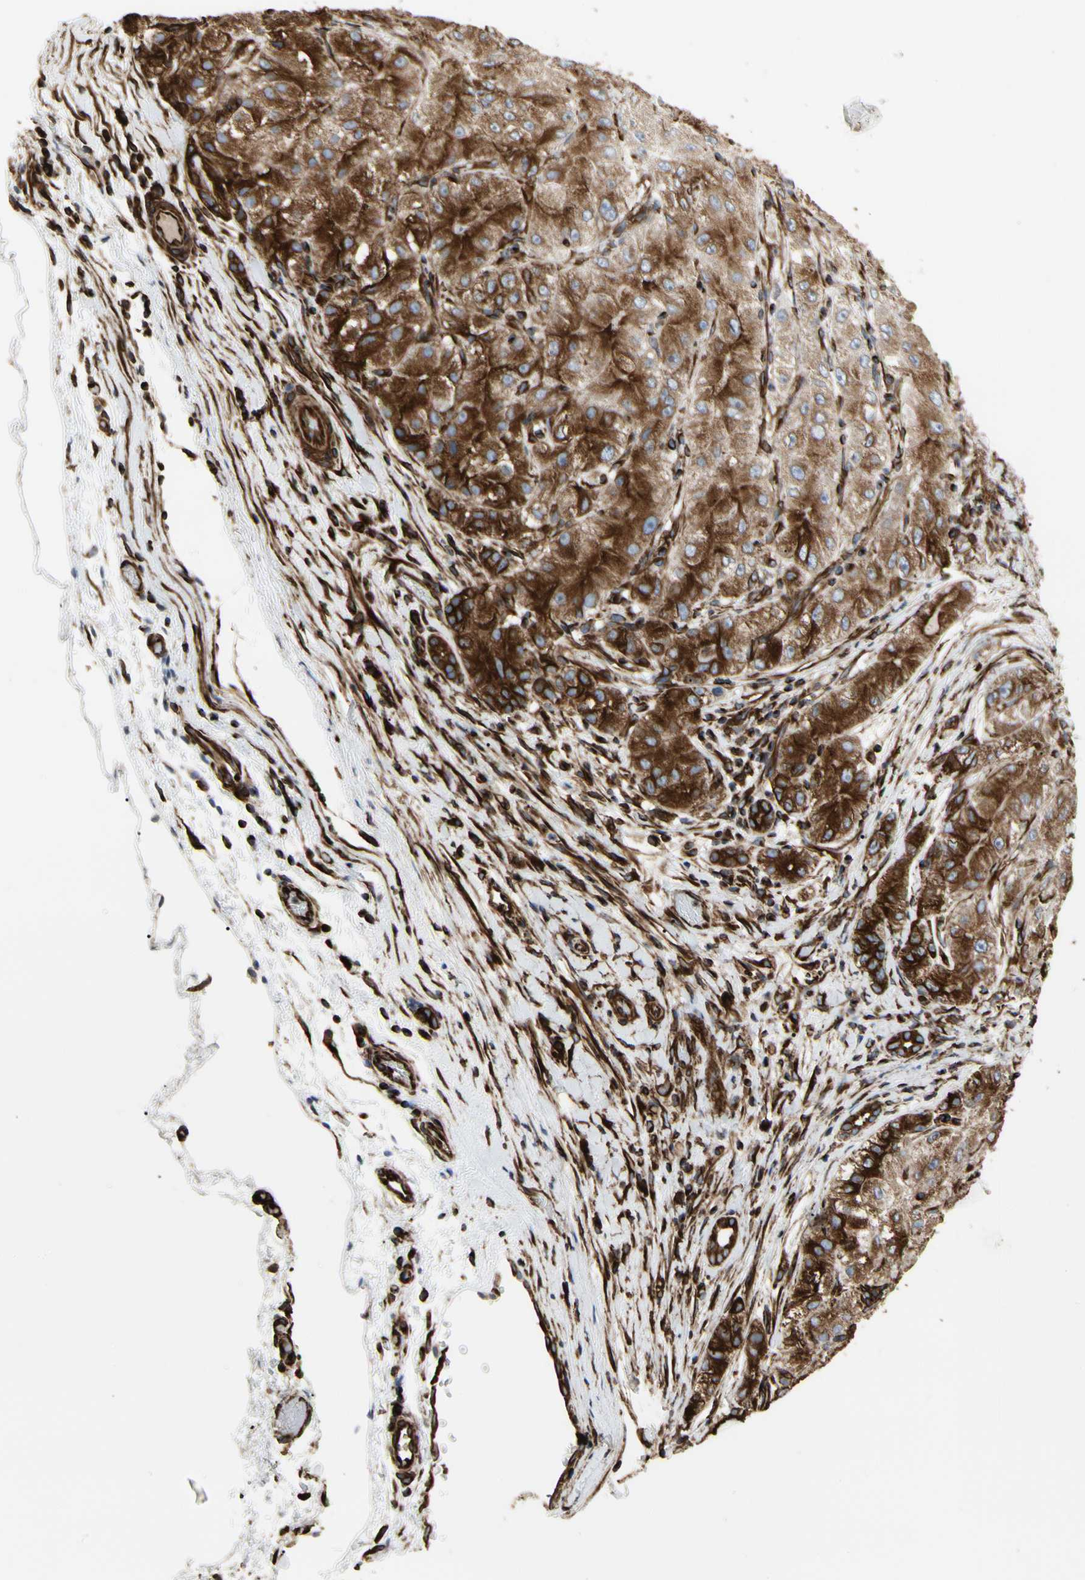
{"staining": {"intensity": "strong", "quantity": "25%-75%", "location": "cytoplasmic/membranous"}, "tissue": "liver cancer", "cell_type": "Tumor cells", "image_type": "cancer", "snomed": [{"axis": "morphology", "description": "Carcinoma, Hepatocellular, NOS"}, {"axis": "topography", "description": "Liver"}], "caption": "A high-resolution histopathology image shows IHC staining of liver cancer, which shows strong cytoplasmic/membranous positivity in approximately 25%-75% of tumor cells. Using DAB (3,3'-diaminobenzidine) (brown) and hematoxylin (blue) stains, captured at high magnification using brightfield microscopy.", "gene": "TUBA1A", "patient": {"sex": "male", "age": 80}}